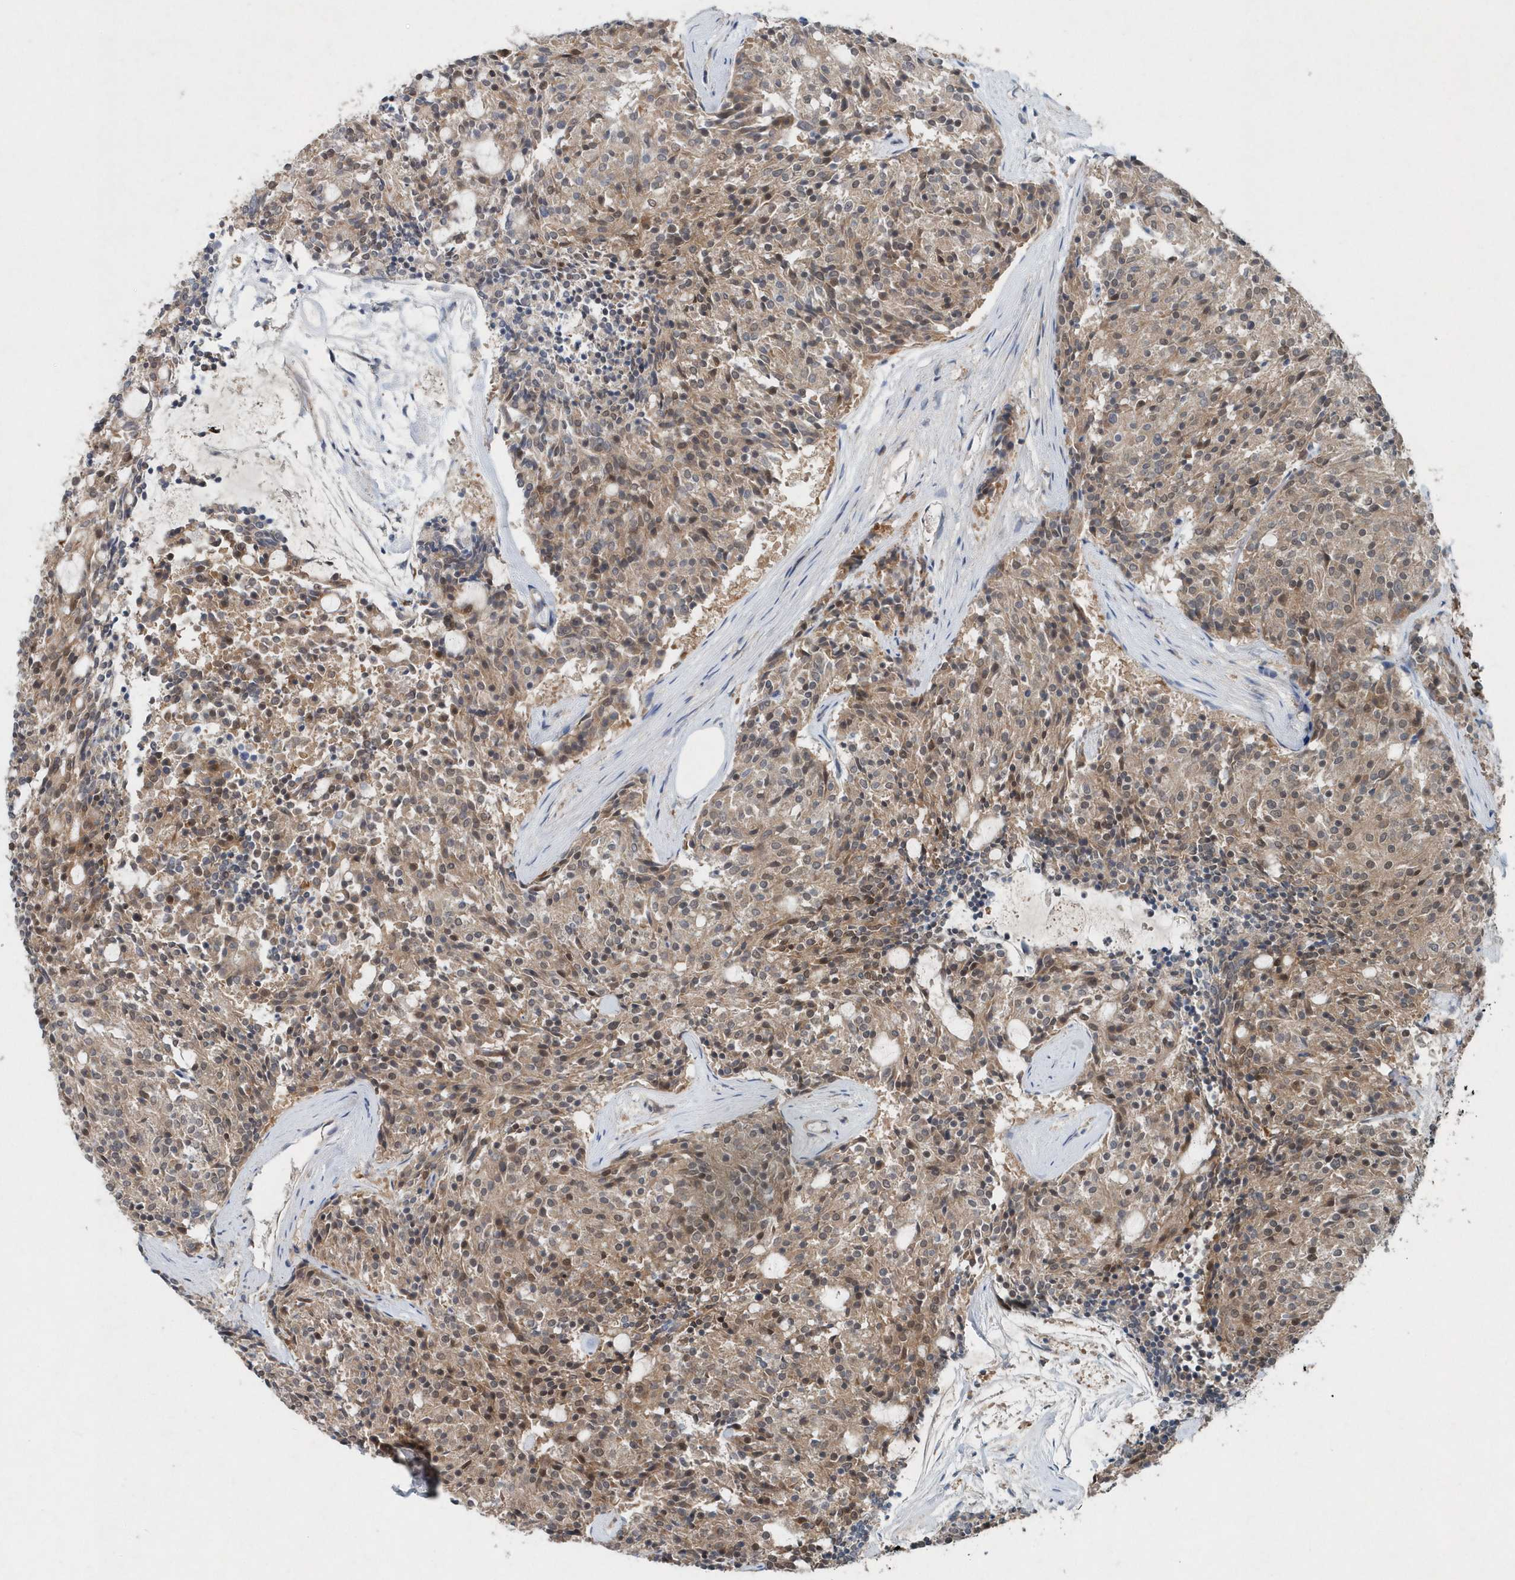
{"staining": {"intensity": "moderate", "quantity": ">75%", "location": "cytoplasmic/membranous,nuclear"}, "tissue": "carcinoid", "cell_type": "Tumor cells", "image_type": "cancer", "snomed": [{"axis": "morphology", "description": "Carcinoid, malignant, NOS"}, {"axis": "topography", "description": "Pancreas"}], "caption": "Approximately >75% of tumor cells in carcinoid show moderate cytoplasmic/membranous and nuclear protein expression as visualized by brown immunohistochemical staining.", "gene": "PFN2", "patient": {"sex": "female", "age": 54}}